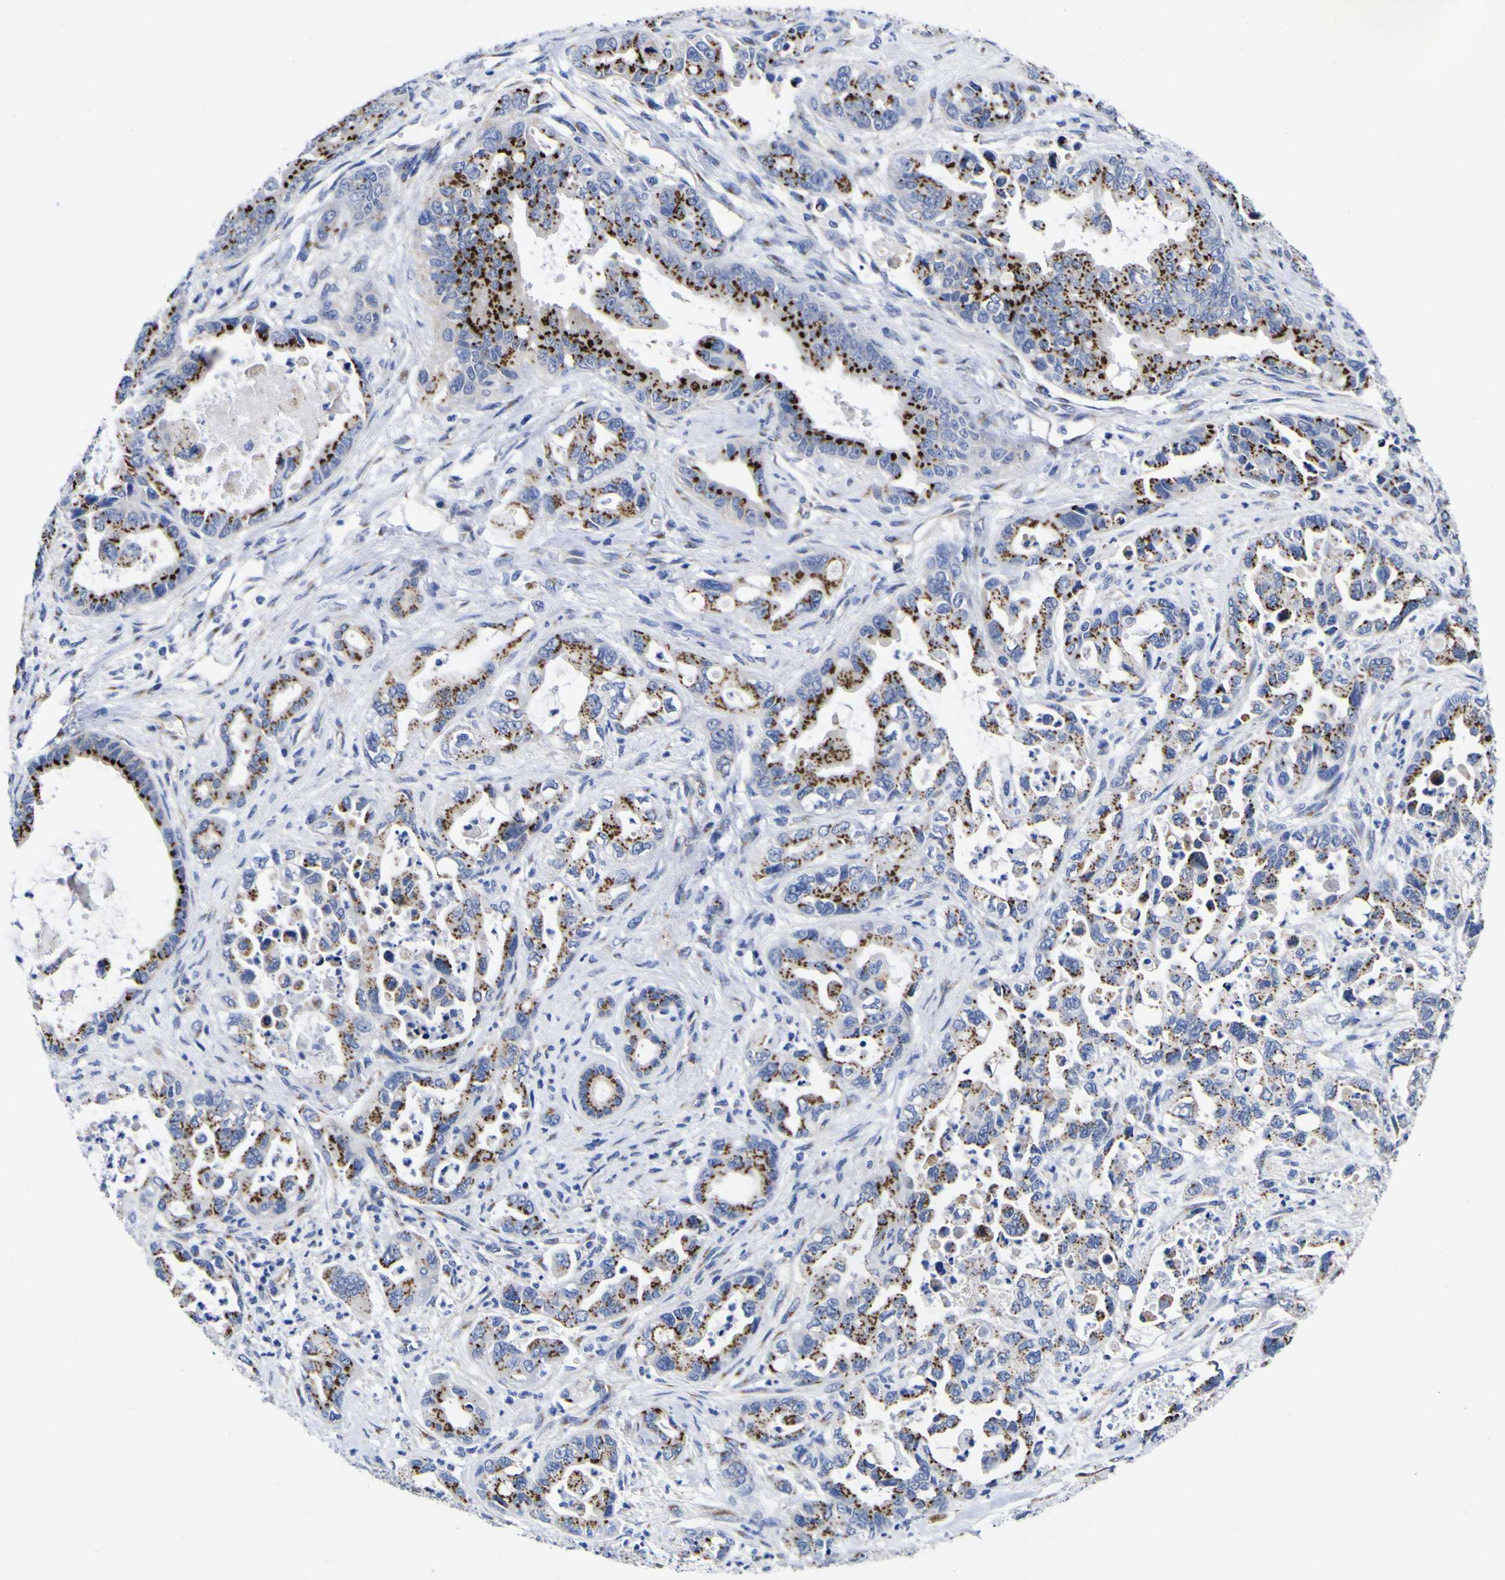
{"staining": {"intensity": "strong", "quantity": ">75%", "location": "cytoplasmic/membranous"}, "tissue": "pancreatic cancer", "cell_type": "Tumor cells", "image_type": "cancer", "snomed": [{"axis": "morphology", "description": "Adenocarcinoma, NOS"}, {"axis": "topography", "description": "Pancreas"}], "caption": "Immunohistochemical staining of human adenocarcinoma (pancreatic) shows strong cytoplasmic/membranous protein staining in approximately >75% of tumor cells.", "gene": "GOLM1", "patient": {"sex": "male", "age": 70}}